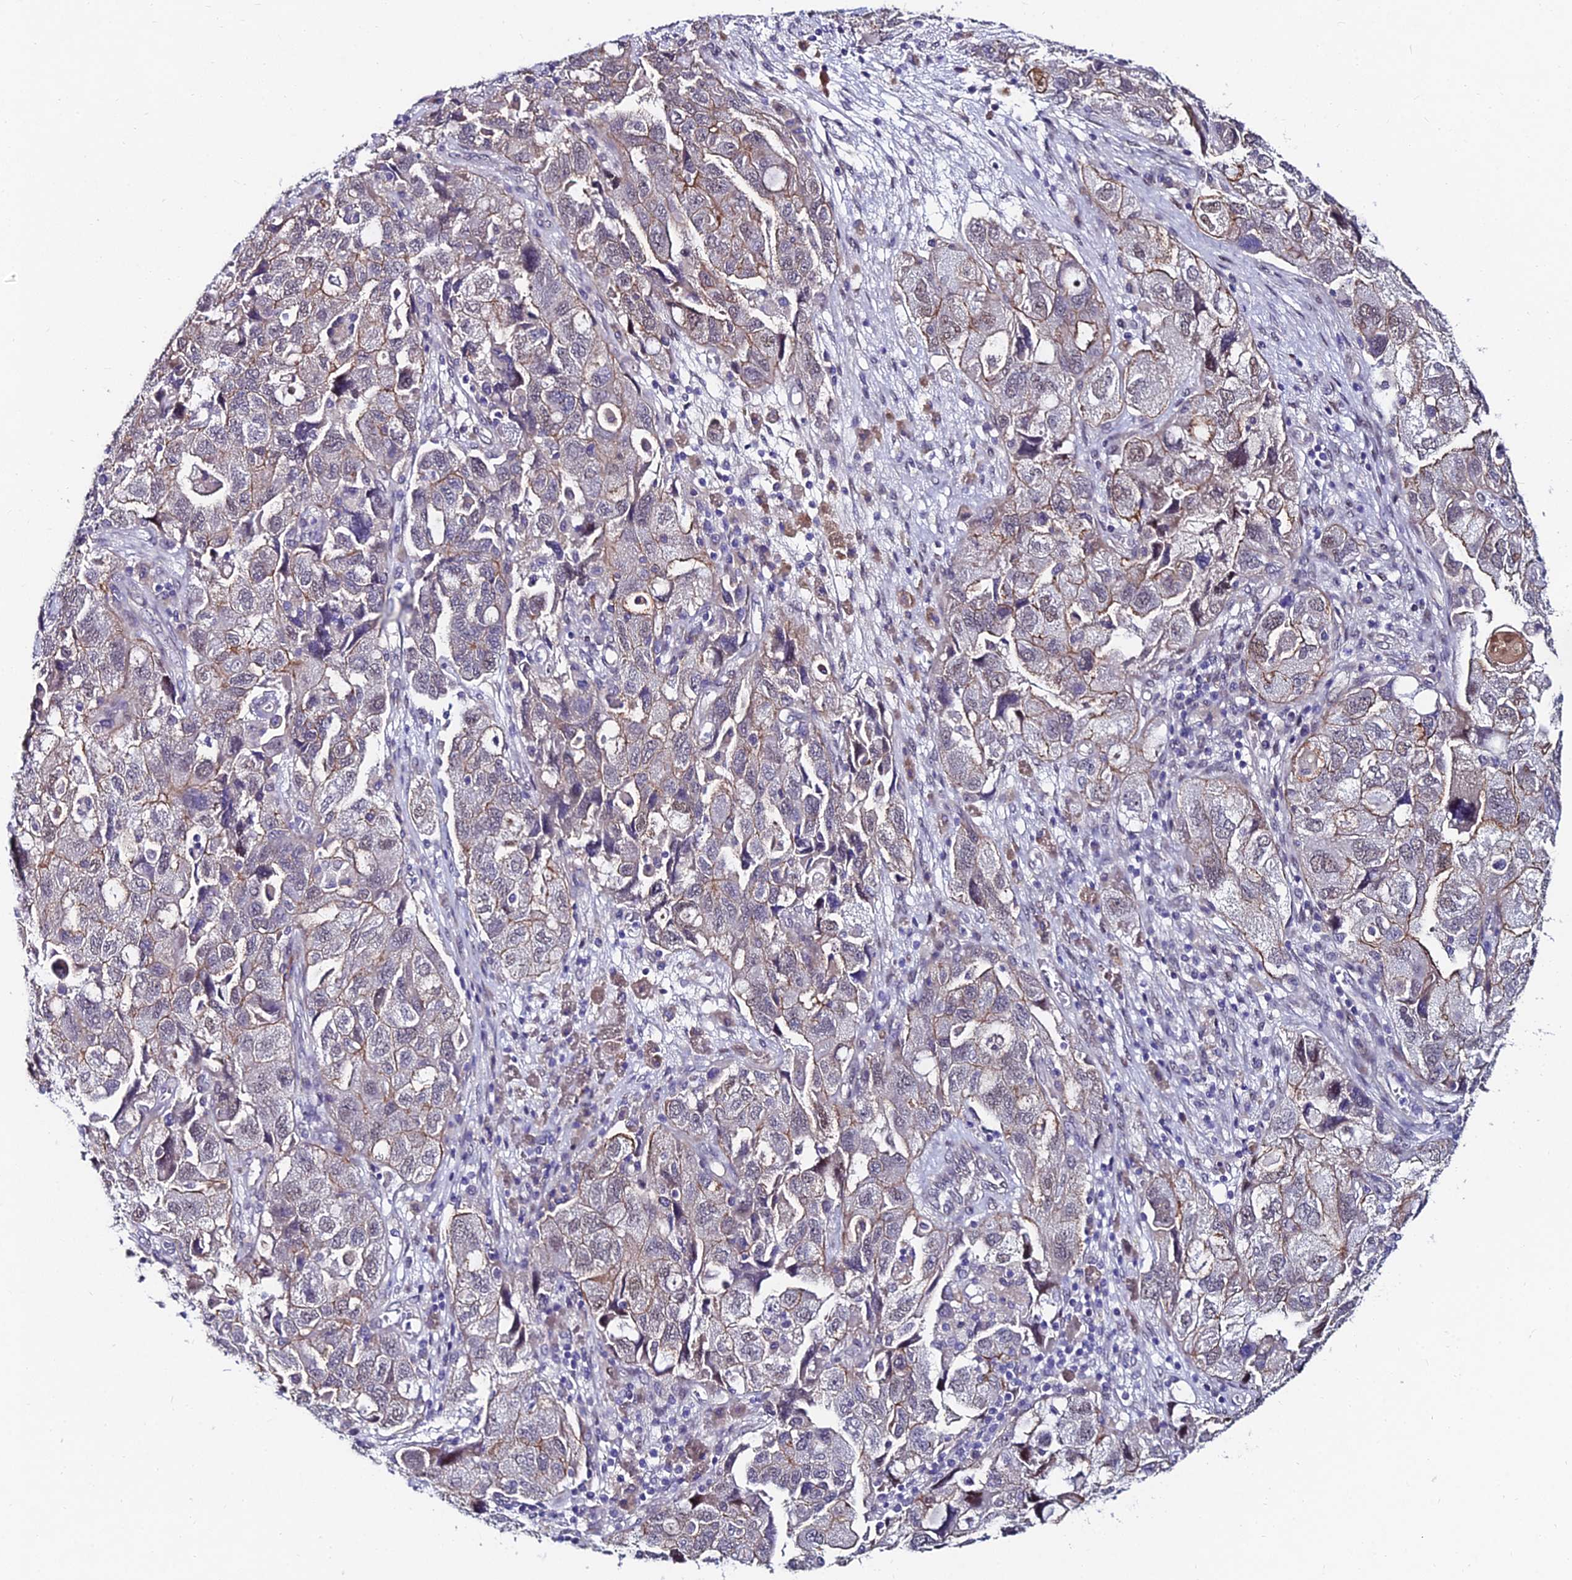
{"staining": {"intensity": "weak", "quantity": "25%-75%", "location": "cytoplasmic/membranous"}, "tissue": "ovarian cancer", "cell_type": "Tumor cells", "image_type": "cancer", "snomed": [{"axis": "morphology", "description": "Carcinoma, NOS"}, {"axis": "morphology", "description": "Cystadenocarcinoma, serous, NOS"}, {"axis": "topography", "description": "Ovary"}], "caption": "DAB immunohistochemical staining of human ovarian cancer (carcinoma) reveals weak cytoplasmic/membranous protein staining in about 25%-75% of tumor cells.", "gene": "TRIM24", "patient": {"sex": "female", "age": 69}}